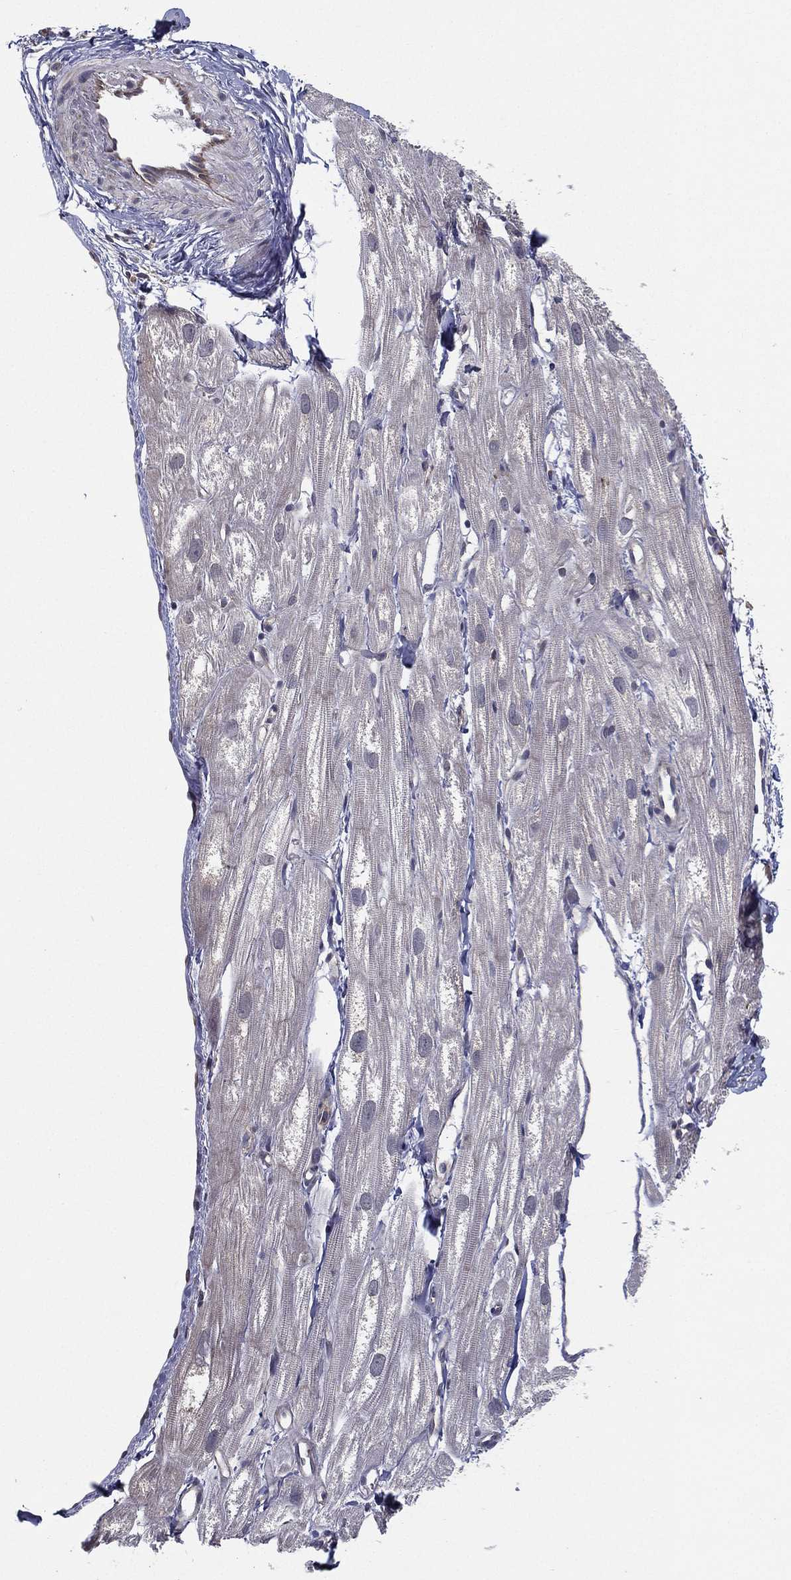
{"staining": {"intensity": "negative", "quantity": "none", "location": "none"}, "tissue": "heart muscle", "cell_type": "Cardiomyocytes", "image_type": "normal", "snomed": [{"axis": "morphology", "description": "Normal tissue, NOS"}, {"axis": "topography", "description": "Heart"}], "caption": "Histopathology image shows no protein expression in cardiomyocytes of benign heart muscle.", "gene": "UACA", "patient": {"sex": "male", "age": 58}}